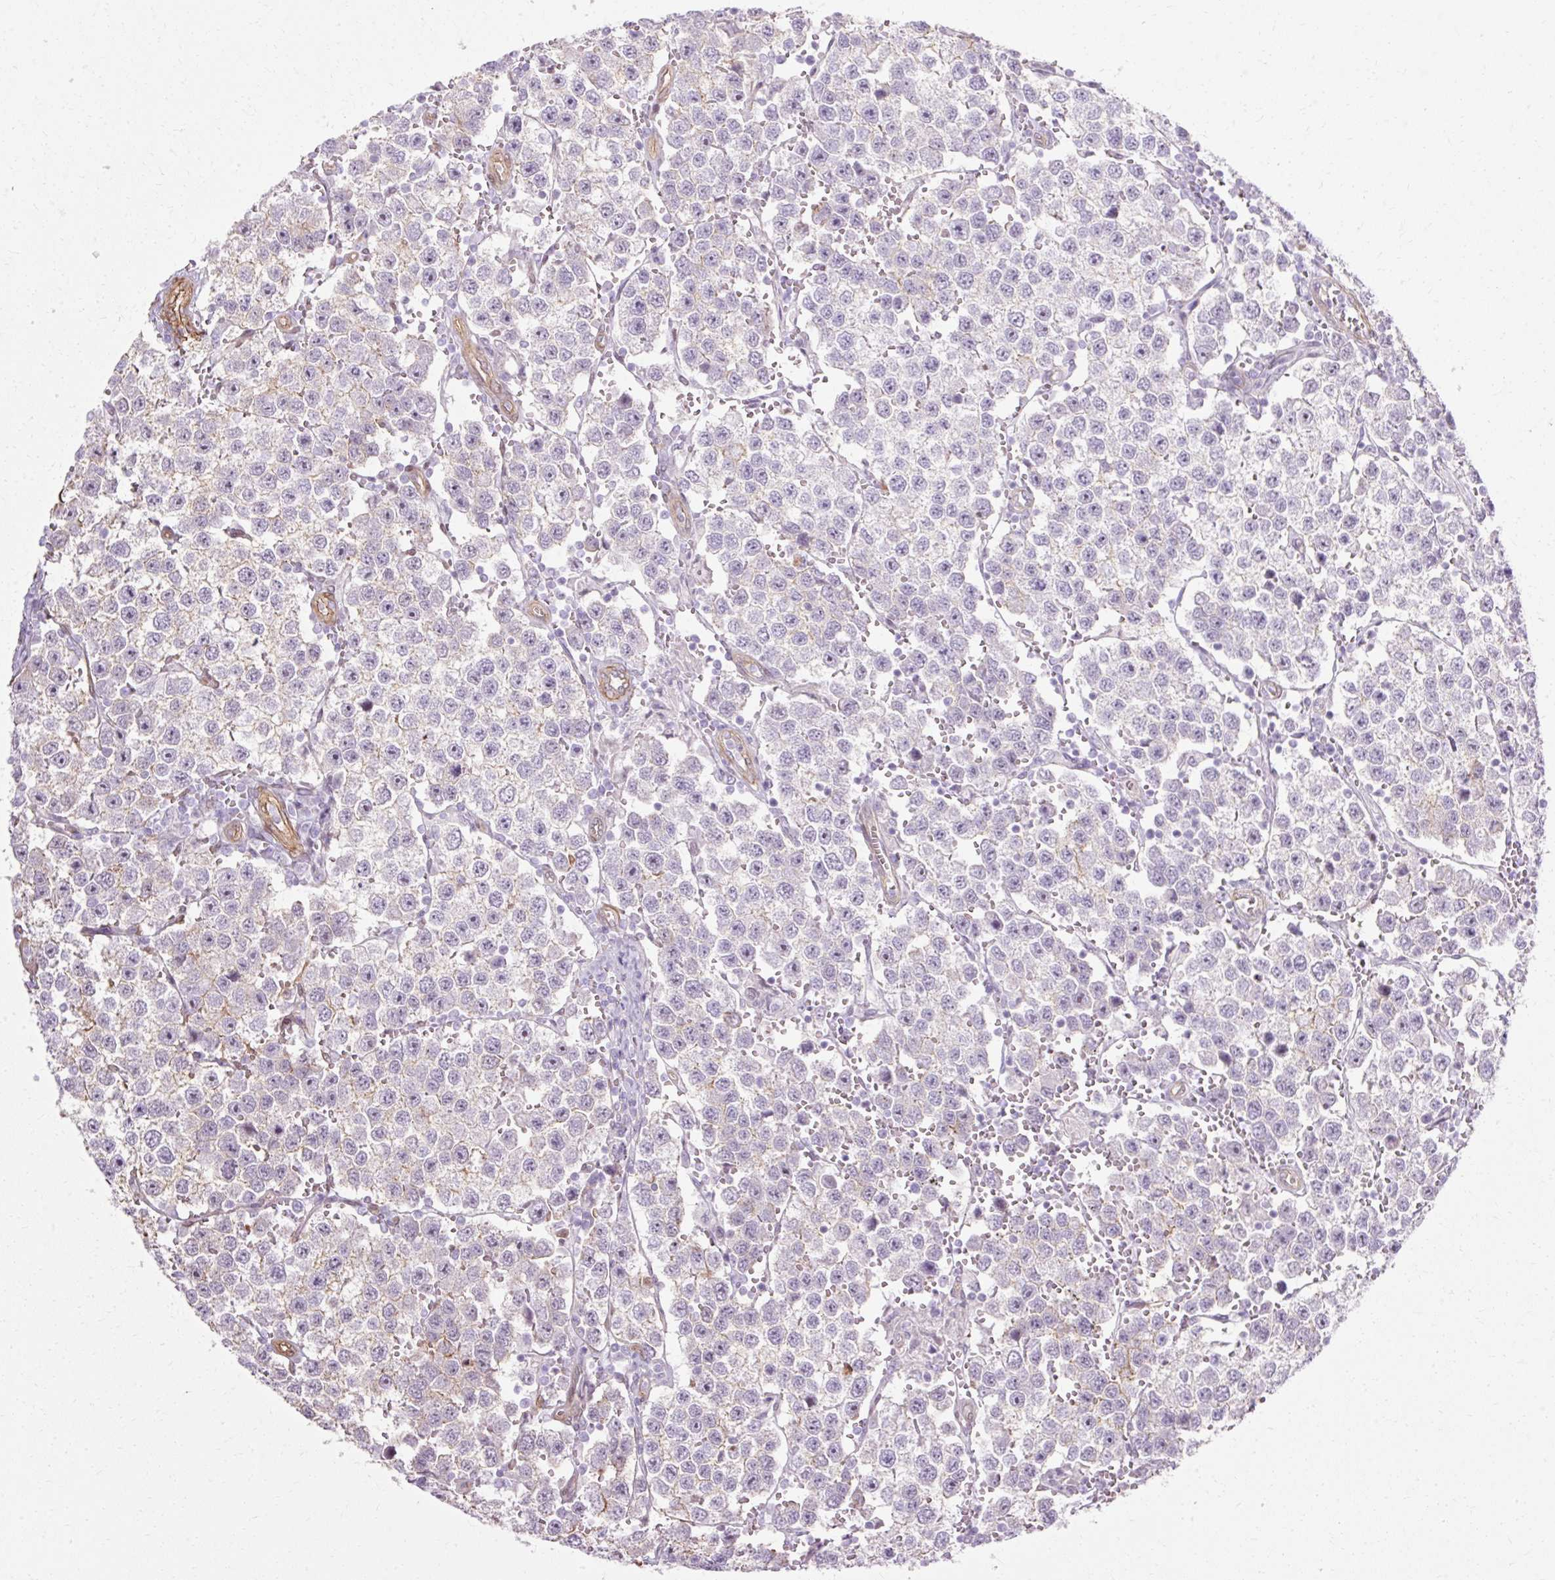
{"staining": {"intensity": "negative", "quantity": "none", "location": "none"}, "tissue": "testis cancer", "cell_type": "Tumor cells", "image_type": "cancer", "snomed": [{"axis": "morphology", "description": "Seminoma, NOS"}, {"axis": "topography", "description": "Testis"}], "caption": "Testis seminoma stained for a protein using immunohistochemistry (IHC) shows no expression tumor cells.", "gene": "CNN3", "patient": {"sex": "male", "age": 37}}